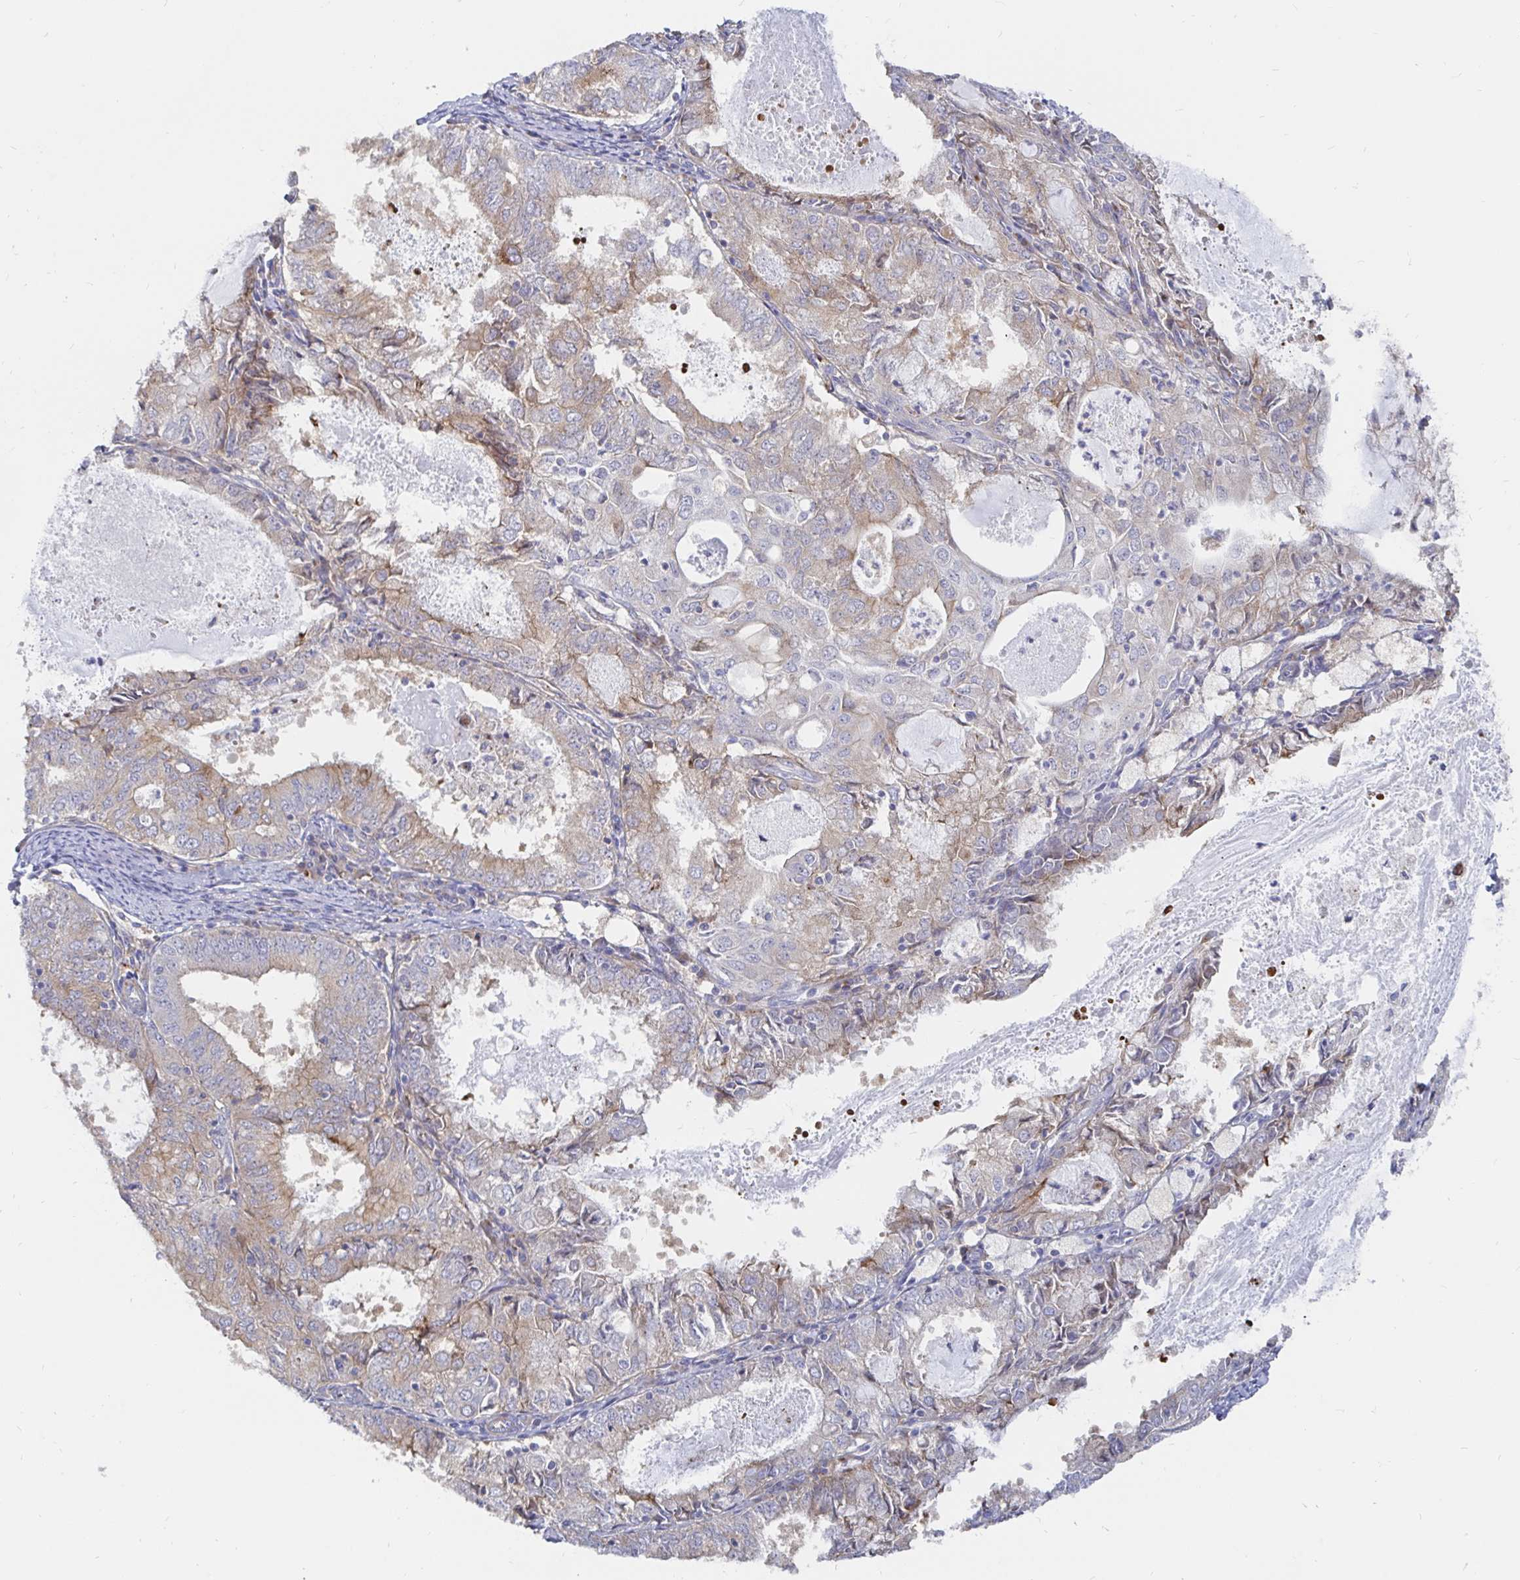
{"staining": {"intensity": "weak", "quantity": "25%-75%", "location": "cytoplasmic/membranous"}, "tissue": "endometrial cancer", "cell_type": "Tumor cells", "image_type": "cancer", "snomed": [{"axis": "morphology", "description": "Adenocarcinoma, NOS"}, {"axis": "topography", "description": "Endometrium"}], "caption": "Tumor cells demonstrate low levels of weak cytoplasmic/membranous expression in about 25%-75% of cells in human endometrial cancer (adenocarcinoma).", "gene": "KCTD19", "patient": {"sex": "female", "age": 57}}